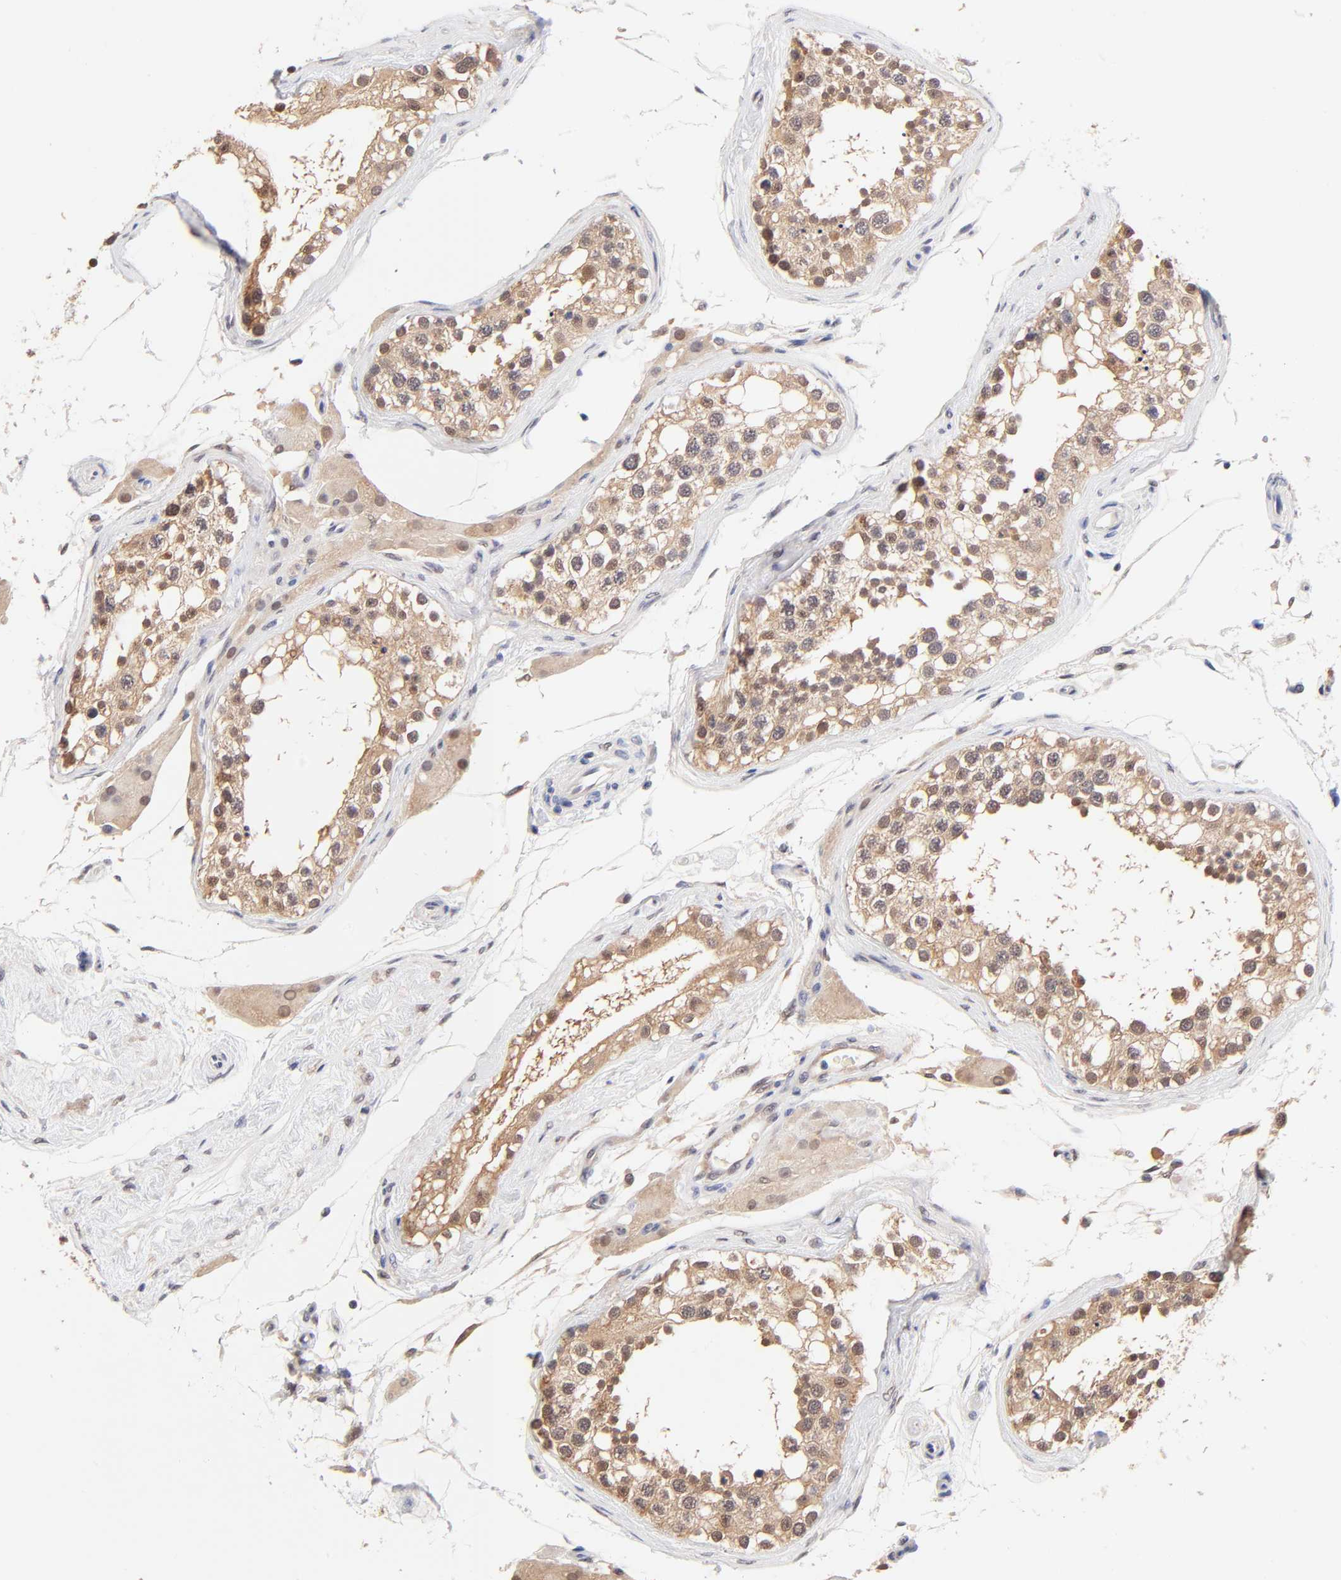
{"staining": {"intensity": "weak", "quantity": ">75%", "location": "cytoplasmic/membranous,nuclear"}, "tissue": "testis", "cell_type": "Cells in seminiferous ducts", "image_type": "normal", "snomed": [{"axis": "morphology", "description": "Normal tissue, NOS"}, {"axis": "topography", "description": "Testis"}], "caption": "A brown stain highlights weak cytoplasmic/membranous,nuclear staining of a protein in cells in seminiferous ducts of benign human testis.", "gene": "TXNL1", "patient": {"sex": "male", "age": 68}}